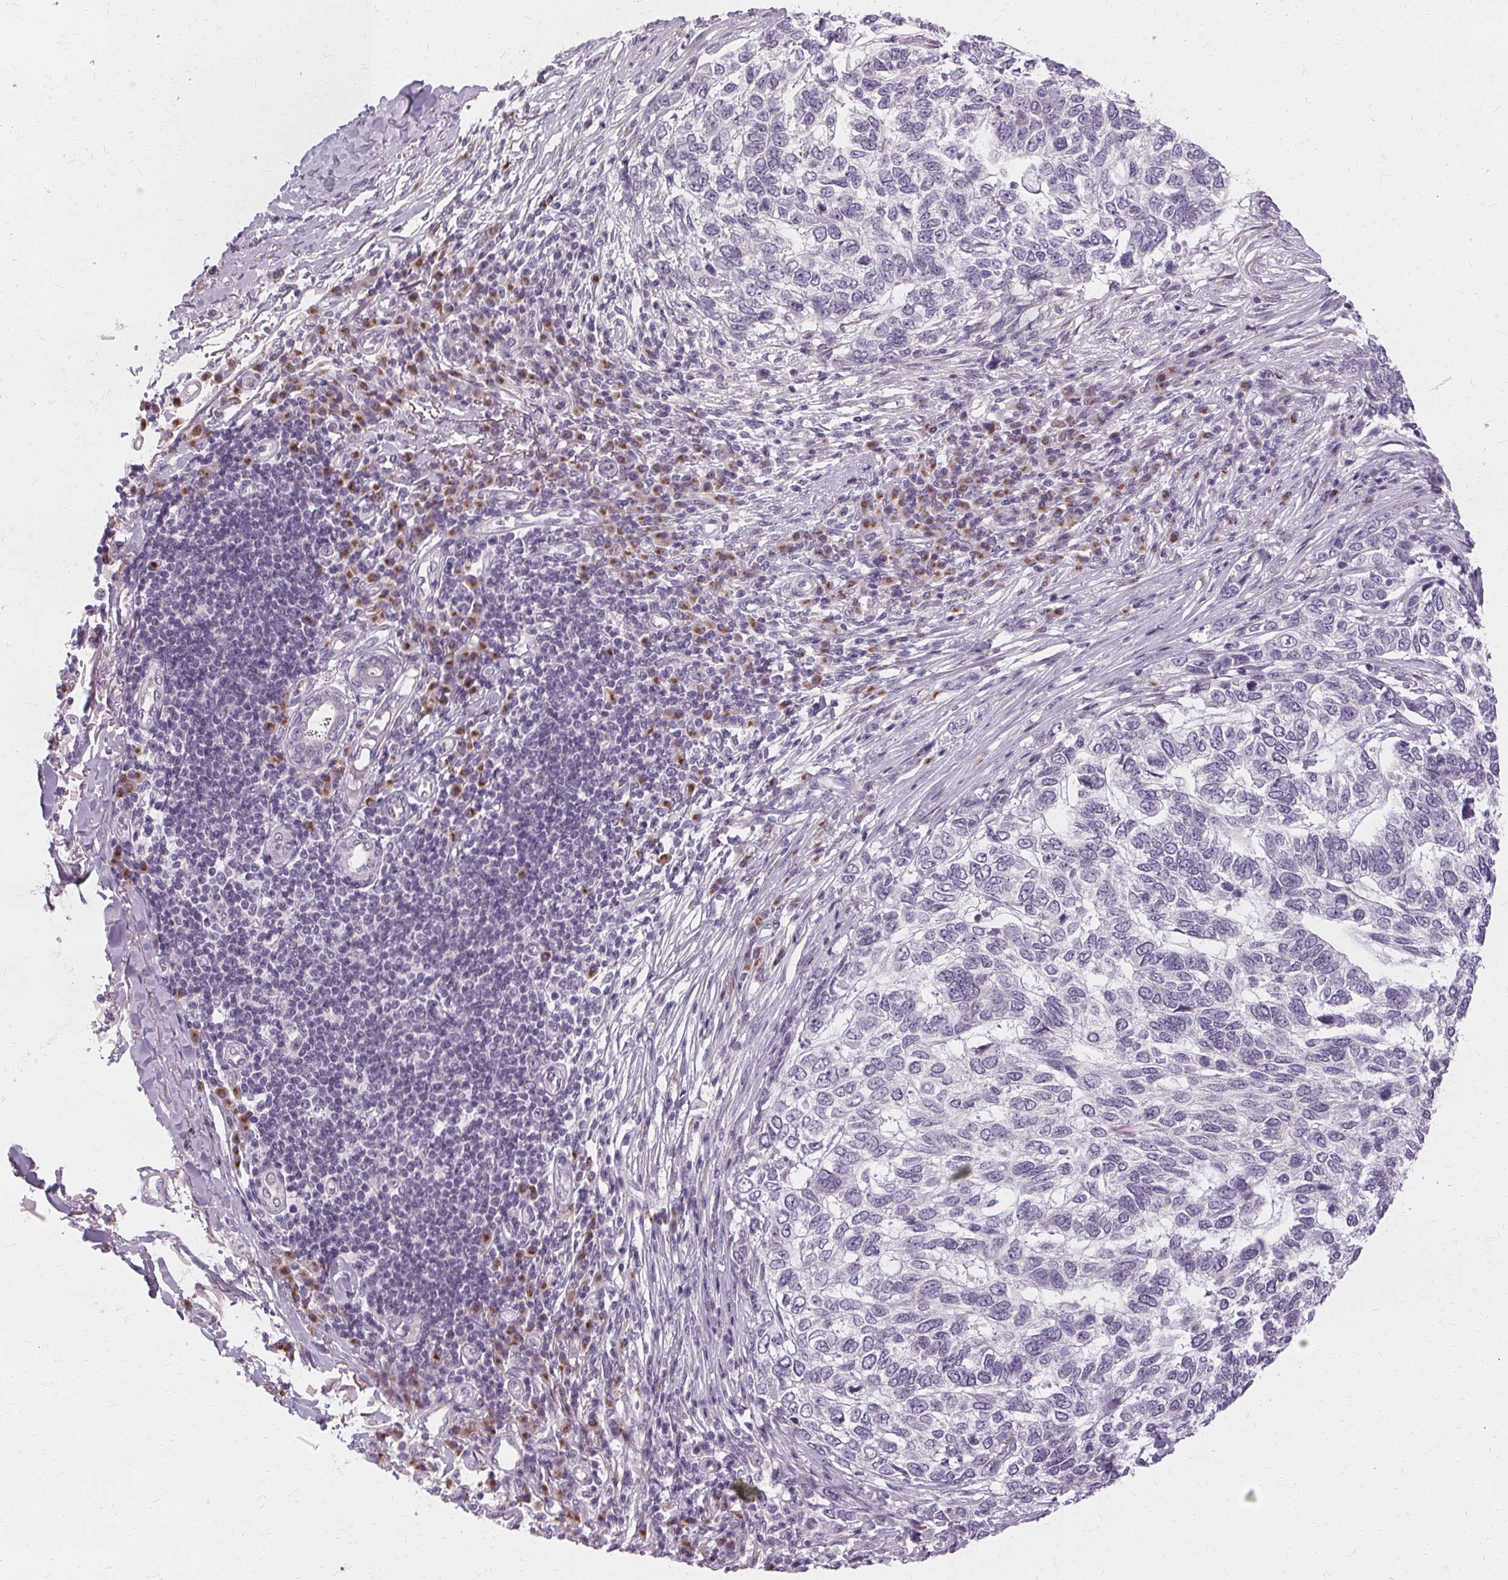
{"staining": {"intensity": "negative", "quantity": "none", "location": "none"}, "tissue": "skin cancer", "cell_type": "Tumor cells", "image_type": "cancer", "snomed": [{"axis": "morphology", "description": "Basal cell carcinoma"}, {"axis": "topography", "description": "Skin"}], "caption": "Immunohistochemistry (IHC) histopathology image of neoplastic tissue: skin basal cell carcinoma stained with DAB demonstrates no significant protein staining in tumor cells. (Brightfield microscopy of DAB (3,3'-diaminobenzidine) IHC at high magnification).", "gene": "FCRL3", "patient": {"sex": "female", "age": 65}}